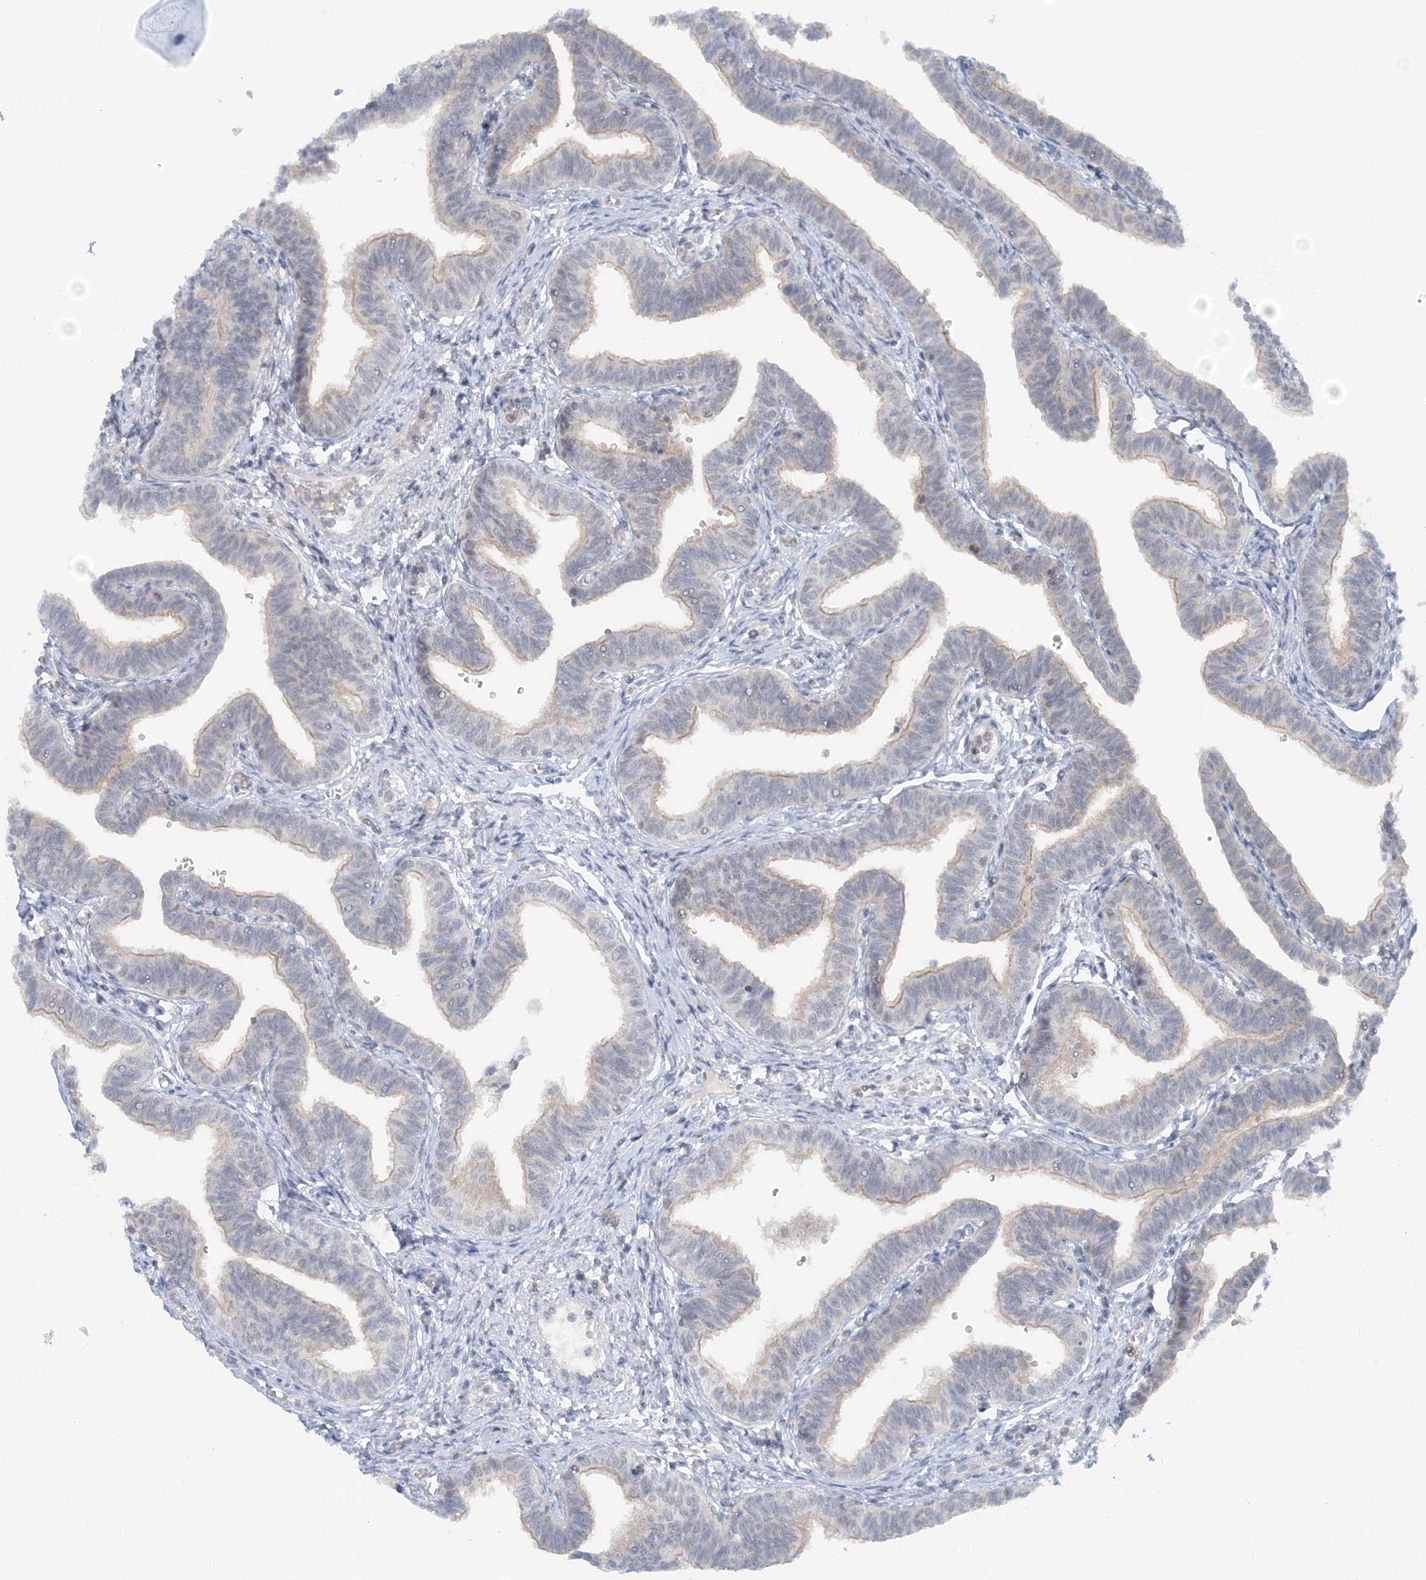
{"staining": {"intensity": "weak", "quantity": "25%-75%", "location": "cytoplasmic/membranous"}, "tissue": "fallopian tube", "cell_type": "Glandular cells", "image_type": "normal", "snomed": [{"axis": "morphology", "description": "Normal tissue, NOS"}, {"axis": "topography", "description": "Fallopian tube"}, {"axis": "topography", "description": "Ovary"}], "caption": "Immunohistochemical staining of benign fallopian tube demonstrates weak cytoplasmic/membranous protein expression in approximately 25%-75% of glandular cells. (DAB (3,3'-diaminobenzidine) IHC, brown staining for protein, blue staining for nuclei).", "gene": "ATP11A", "patient": {"sex": "female", "age": 23}}